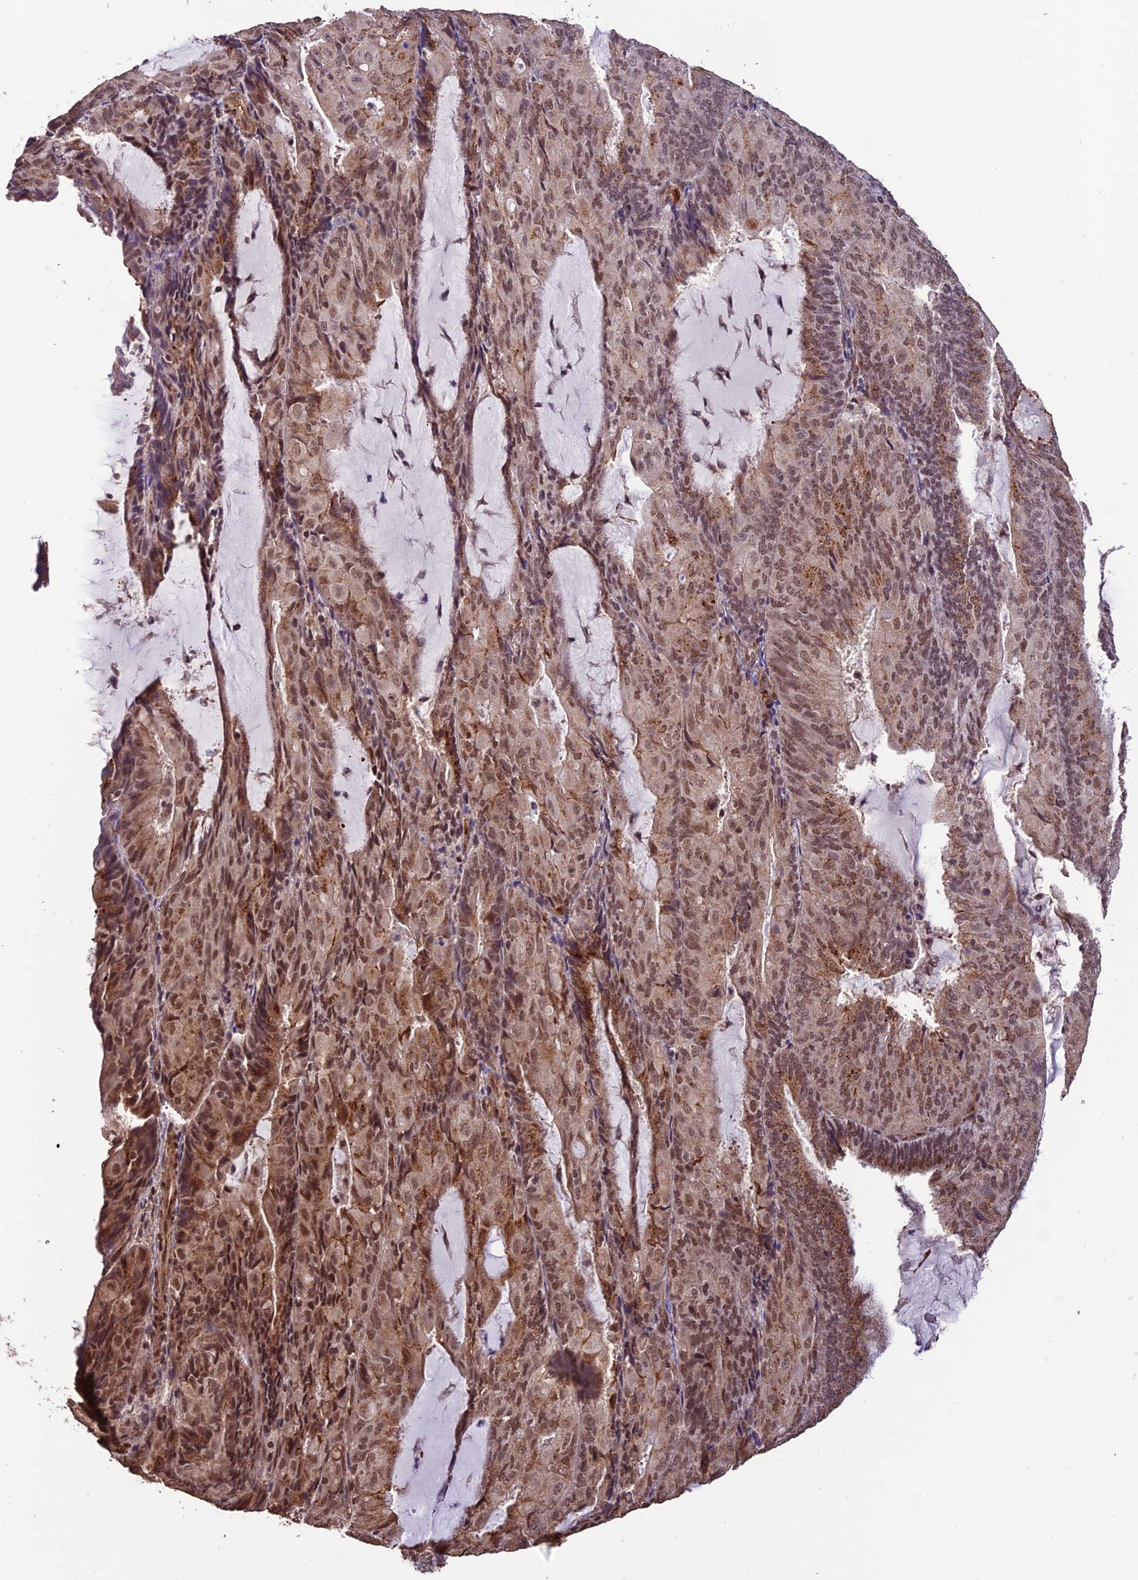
{"staining": {"intensity": "moderate", "quantity": ">75%", "location": "cytoplasmic/membranous,nuclear"}, "tissue": "endometrial cancer", "cell_type": "Tumor cells", "image_type": "cancer", "snomed": [{"axis": "morphology", "description": "Adenocarcinoma, NOS"}, {"axis": "topography", "description": "Endometrium"}], "caption": "This image shows endometrial cancer (adenocarcinoma) stained with IHC to label a protein in brown. The cytoplasmic/membranous and nuclear of tumor cells show moderate positivity for the protein. Nuclei are counter-stained blue.", "gene": "CABIN1", "patient": {"sex": "female", "age": 81}}